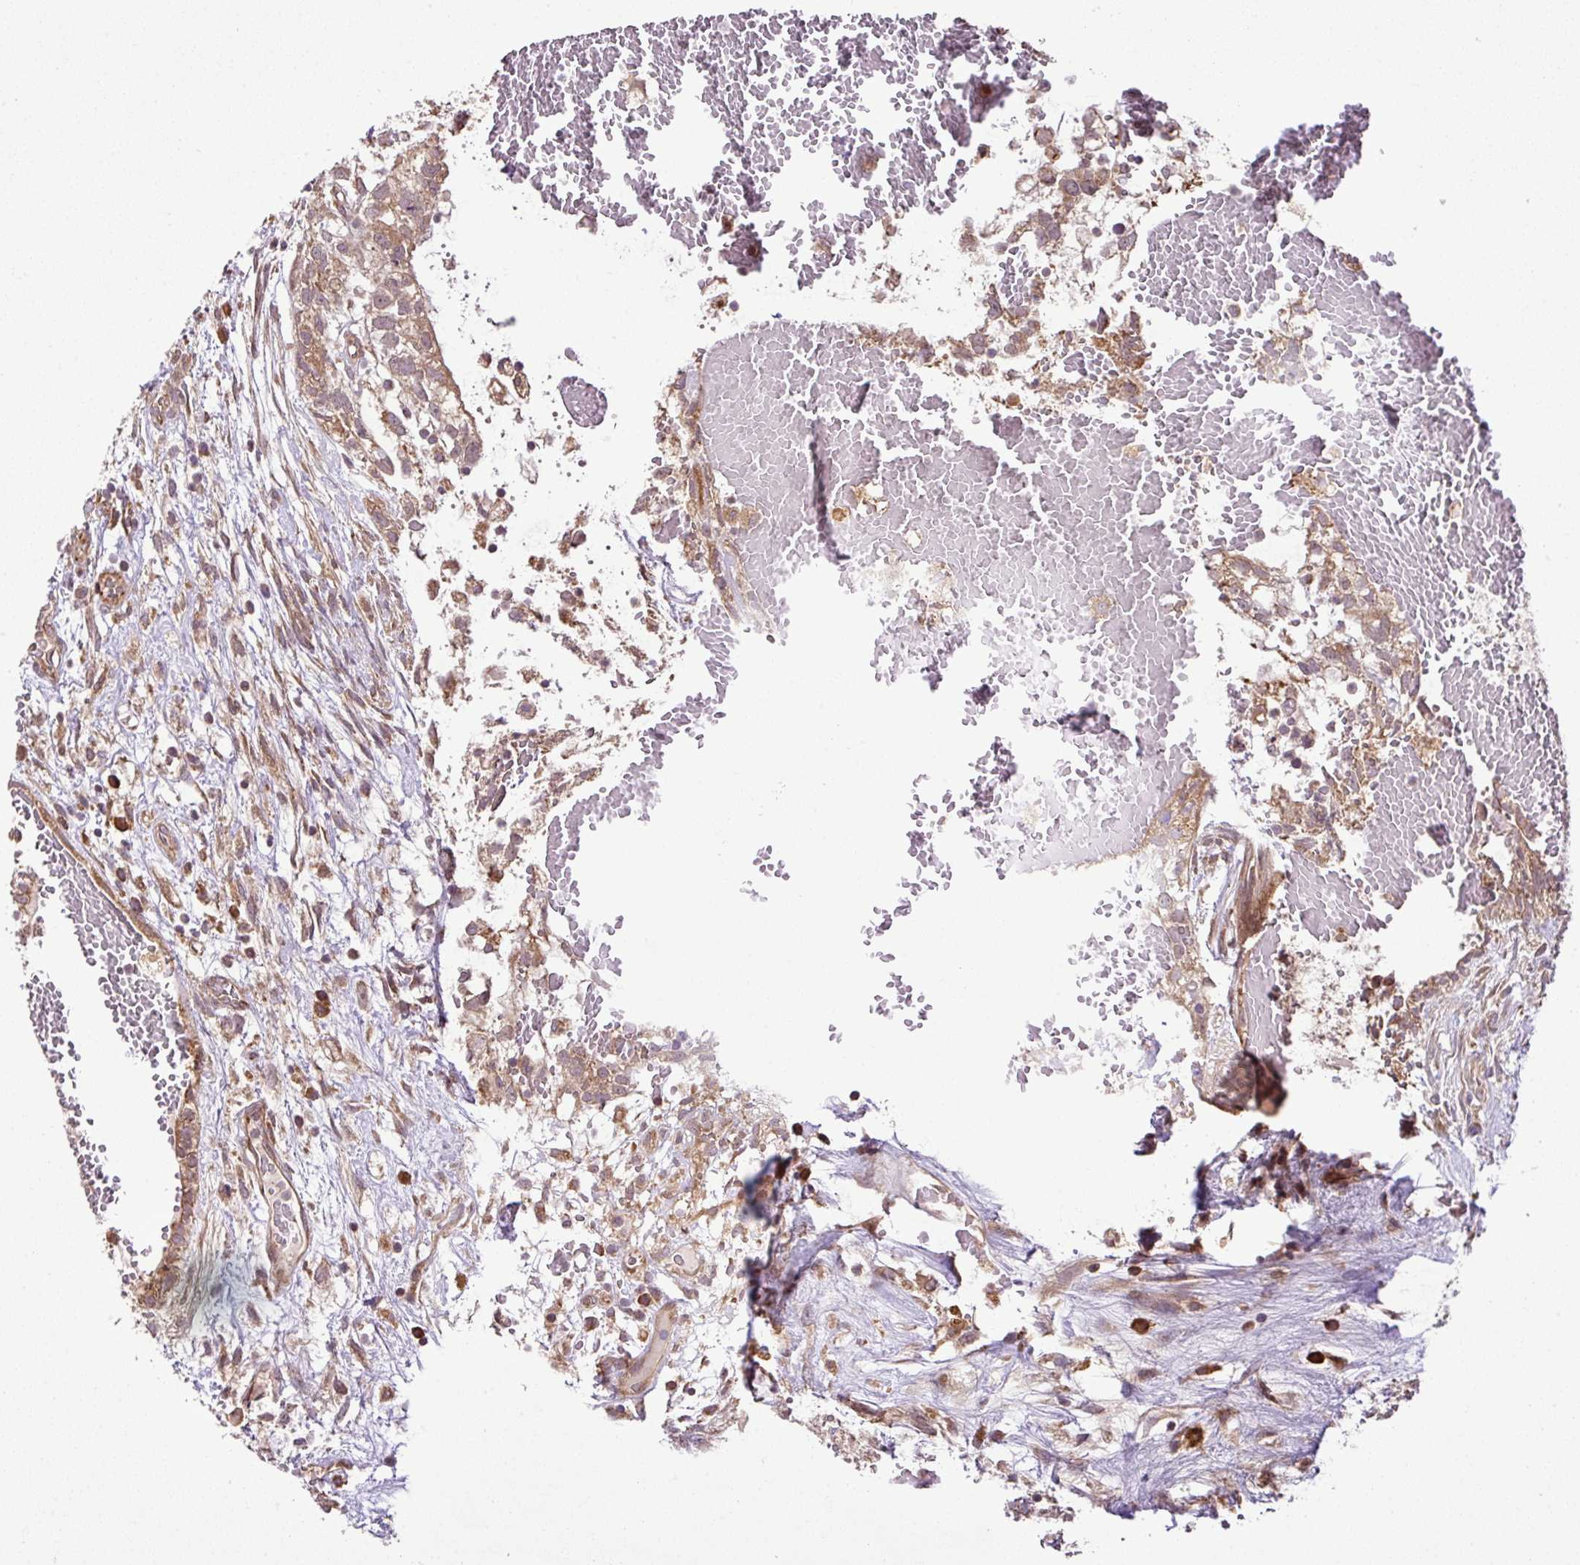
{"staining": {"intensity": "weak", "quantity": "<25%", "location": "cytoplasmic/membranous"}, "tissue": "testis cancer", "cell_type": "Tumor cells", "image_type": "cancer", "snomed": [{"axis": "morphology", "description": "Normal tissue, NOS"}, {"axis": "morphology", "description": "Carcinoma, Embryonal, NOS"}, {"axis": "topography", "description": "Testis"}], "caption": "Immunohistochemistry (IHC) of human testis embryonal carcinoma displays no staining in tumor cells.", "gene": "DLGAP4", "patient": {"sex": "male", "age": 32}}